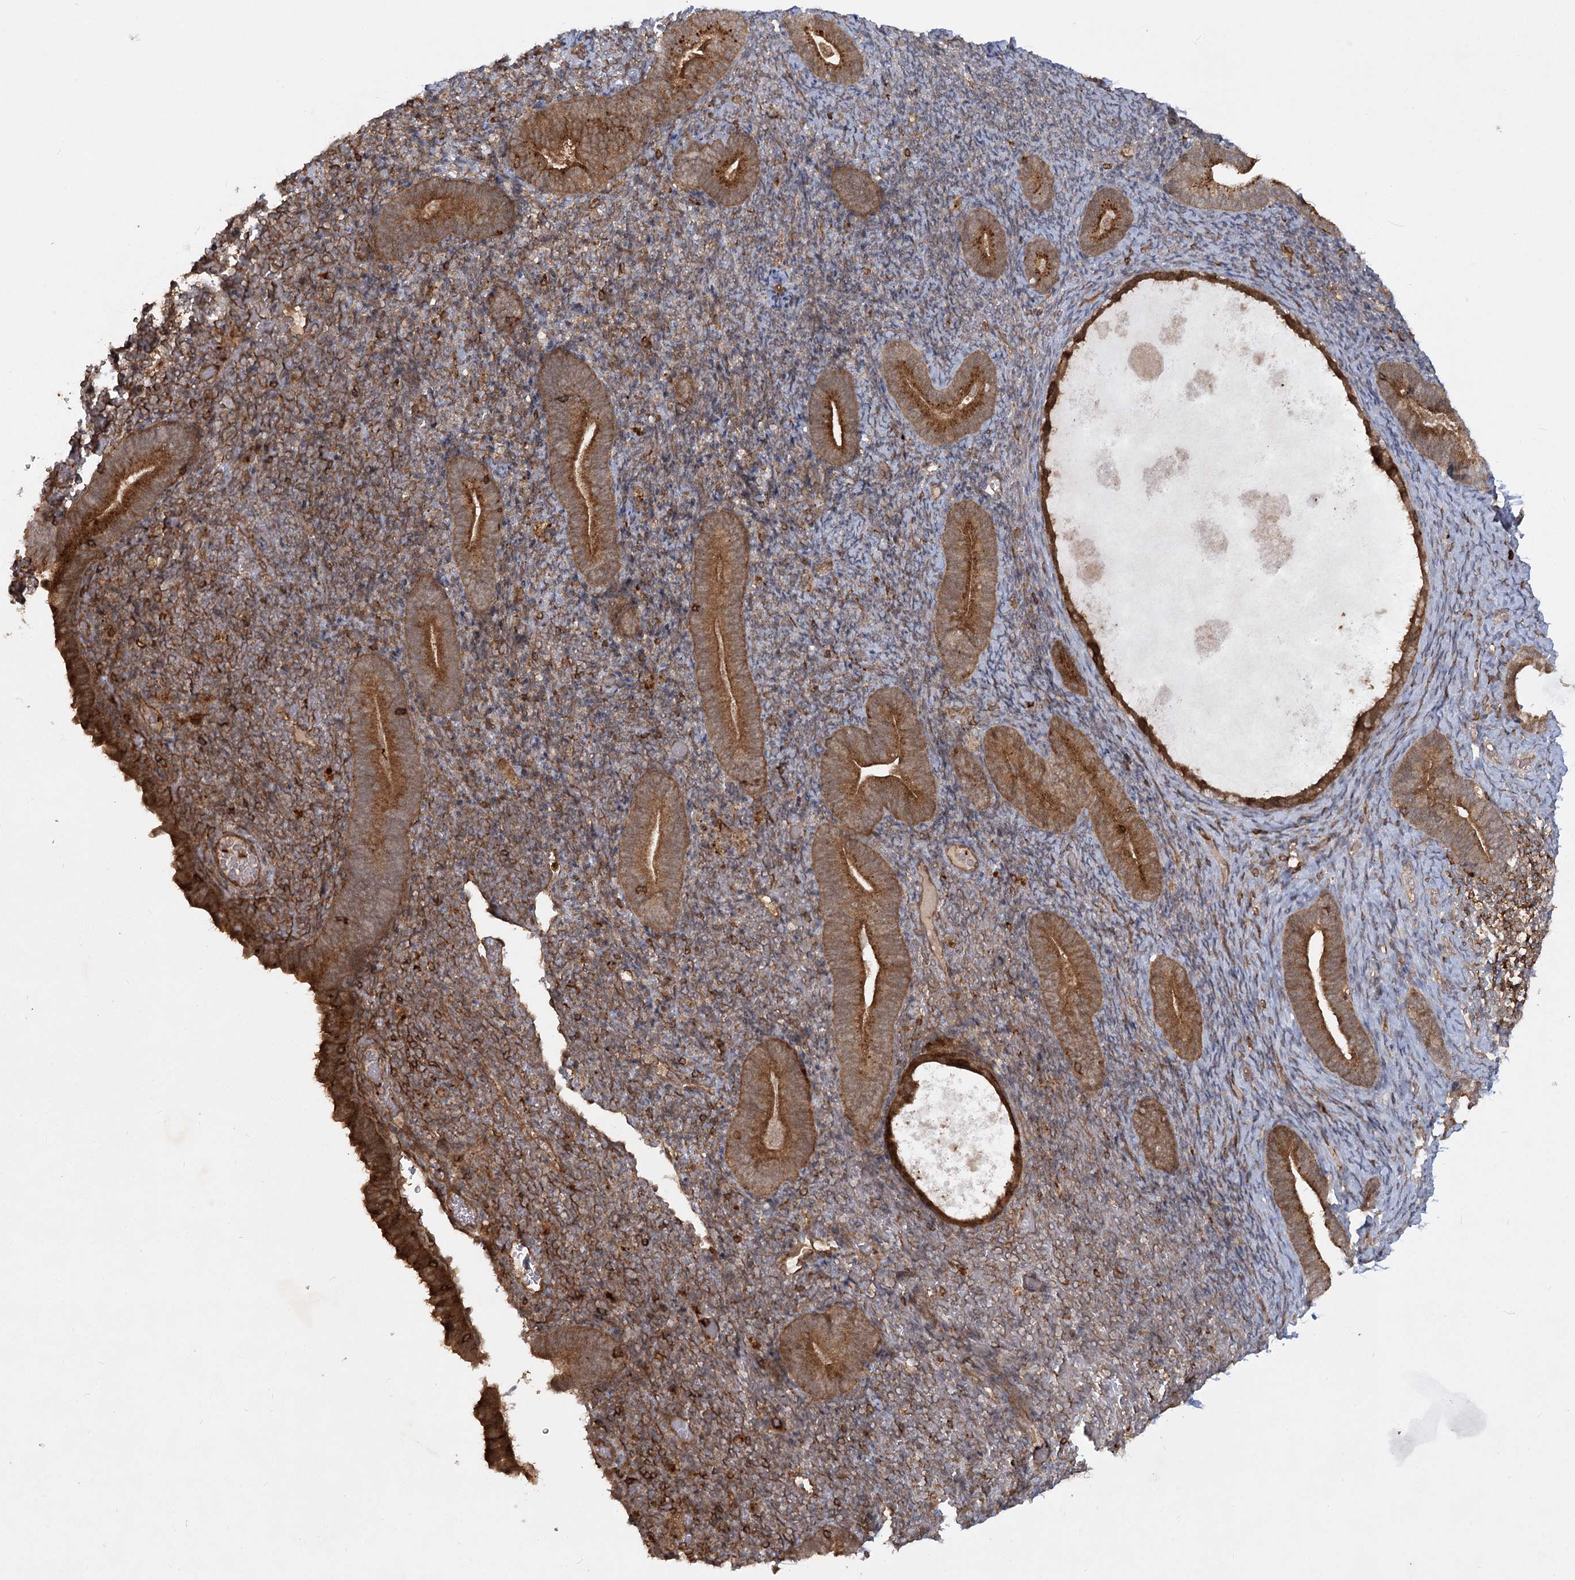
{"staining": {"intensity": "moderate", "quantity": "25%-75%", "location": "cytoplasmic/membranous"}, "tissue": "endometrium", "cell_type": "Cells in endometrial stroma", "image_type": "normal", "snomed": [{"axis": "morphology", "description": "Normal tissue, NOS"}, {"axis": "topography", "description": "Endometrium"}], "caption": "Protein expression analysis of benign endometrium shows moderate cytoplasmic/membranous staining in about 25%-75% of cells in endometrial stroma. (IHC, brightfield microscopy, high magnification).", "gene": "MDFIC", "patient": {"sex": "female", "age": 51}}